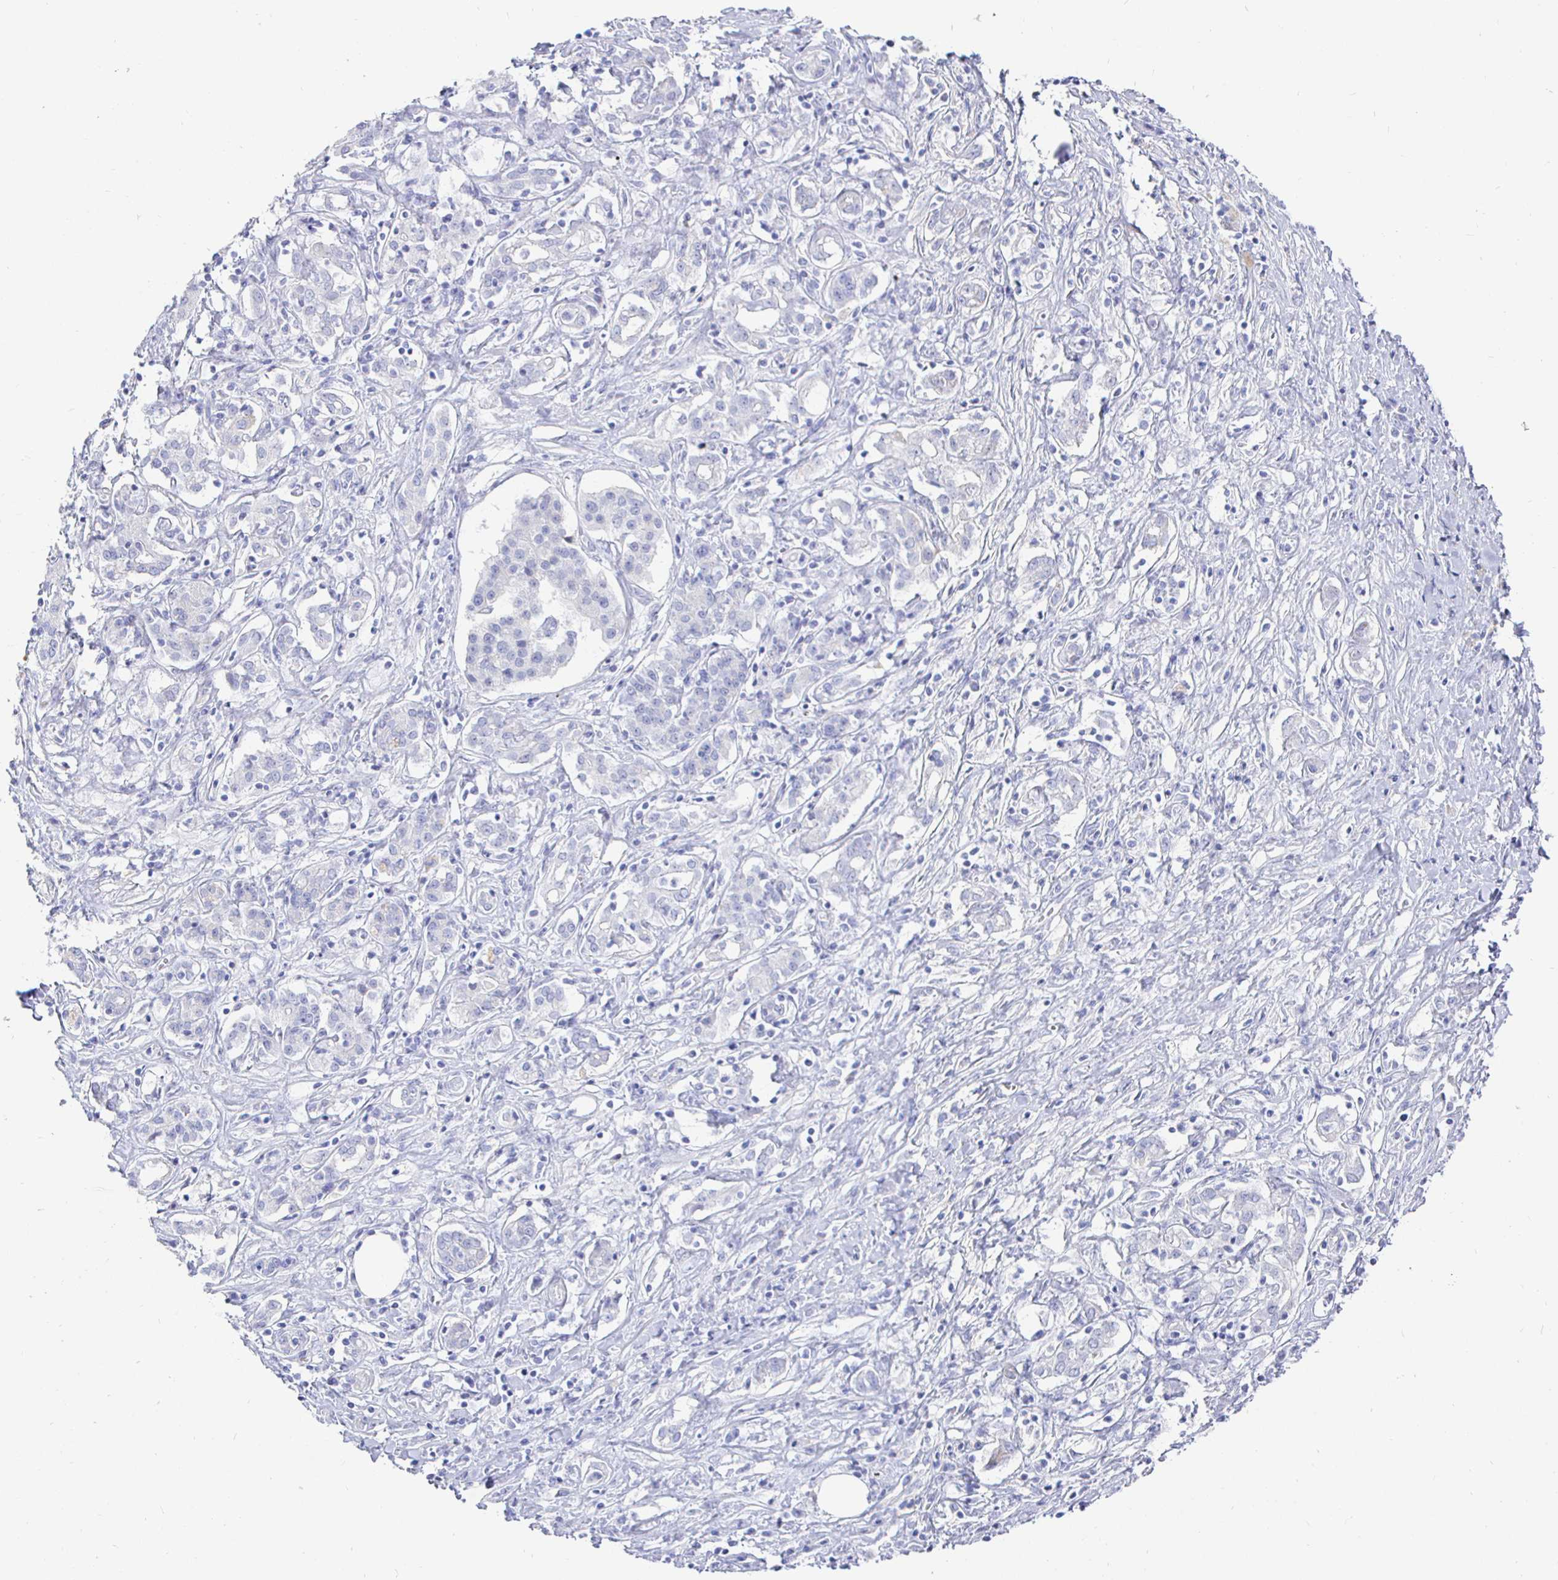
{"staining": {"intensity": "negative", "quantity": "none", "location": "none"}, "tissue": "pancreatic cancer", "cell_type": "Tumor cells", "image_type": "cancer", "snomed": [{"axis": "morphology", "description": "Adenocarcinoma, NOS"}, {"axis": "topography", "description": "Pancreas"}], "caption": "High magnification brightfield microscopy of pancreatic adenocarcinoma stained with DAB (3,3'-diaminobenzidine) (brown) and counterstained with hematoxylin (blue): tumor cells show no significant positivity. Nuclei are stained in blue.", "gene": "CR2", "patient": {"sex": "male", "age": 63}}